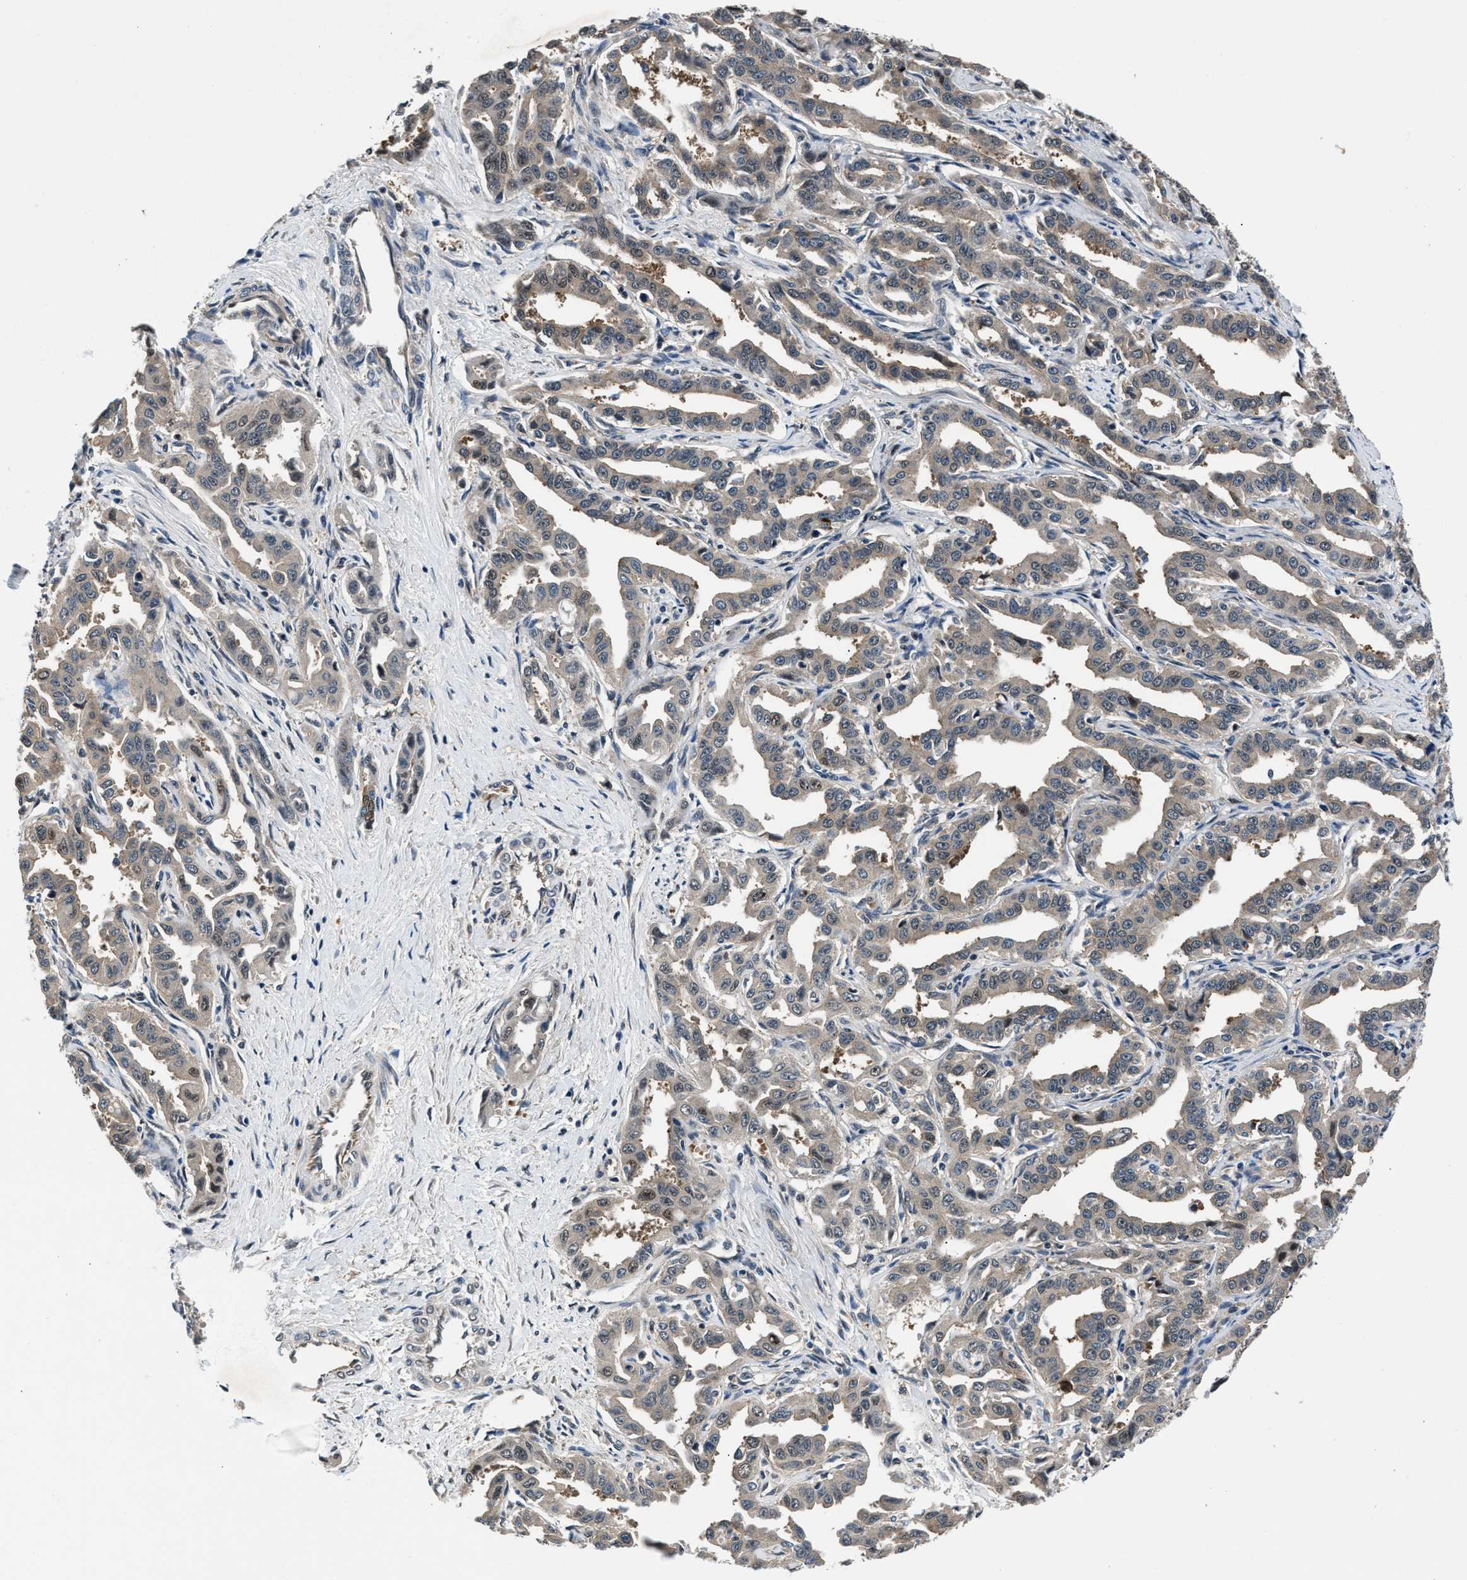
{"staining": {"intensity": "weak", "quantity": ">75%", "location": "cytoplasmic/membranous"}, "tissue": "liver cancer", "cell_type": "Tumor cells", "image_type": "cancer", "snomed": [{"axis": "morphology", "description": "Cholangiocarcinoma"}, {"axis": "topography", "description": "Liver"}], "caption": "An immunohistochemistry image of tumor tissue is shown. Protein staining in brown labels weak cytoplasmic/membranous positivity in liver cancer (cholangiocarcinoma) within tumor cells.", "gene": "RBM33", "patient": {"sex": "male", "age": 59}}